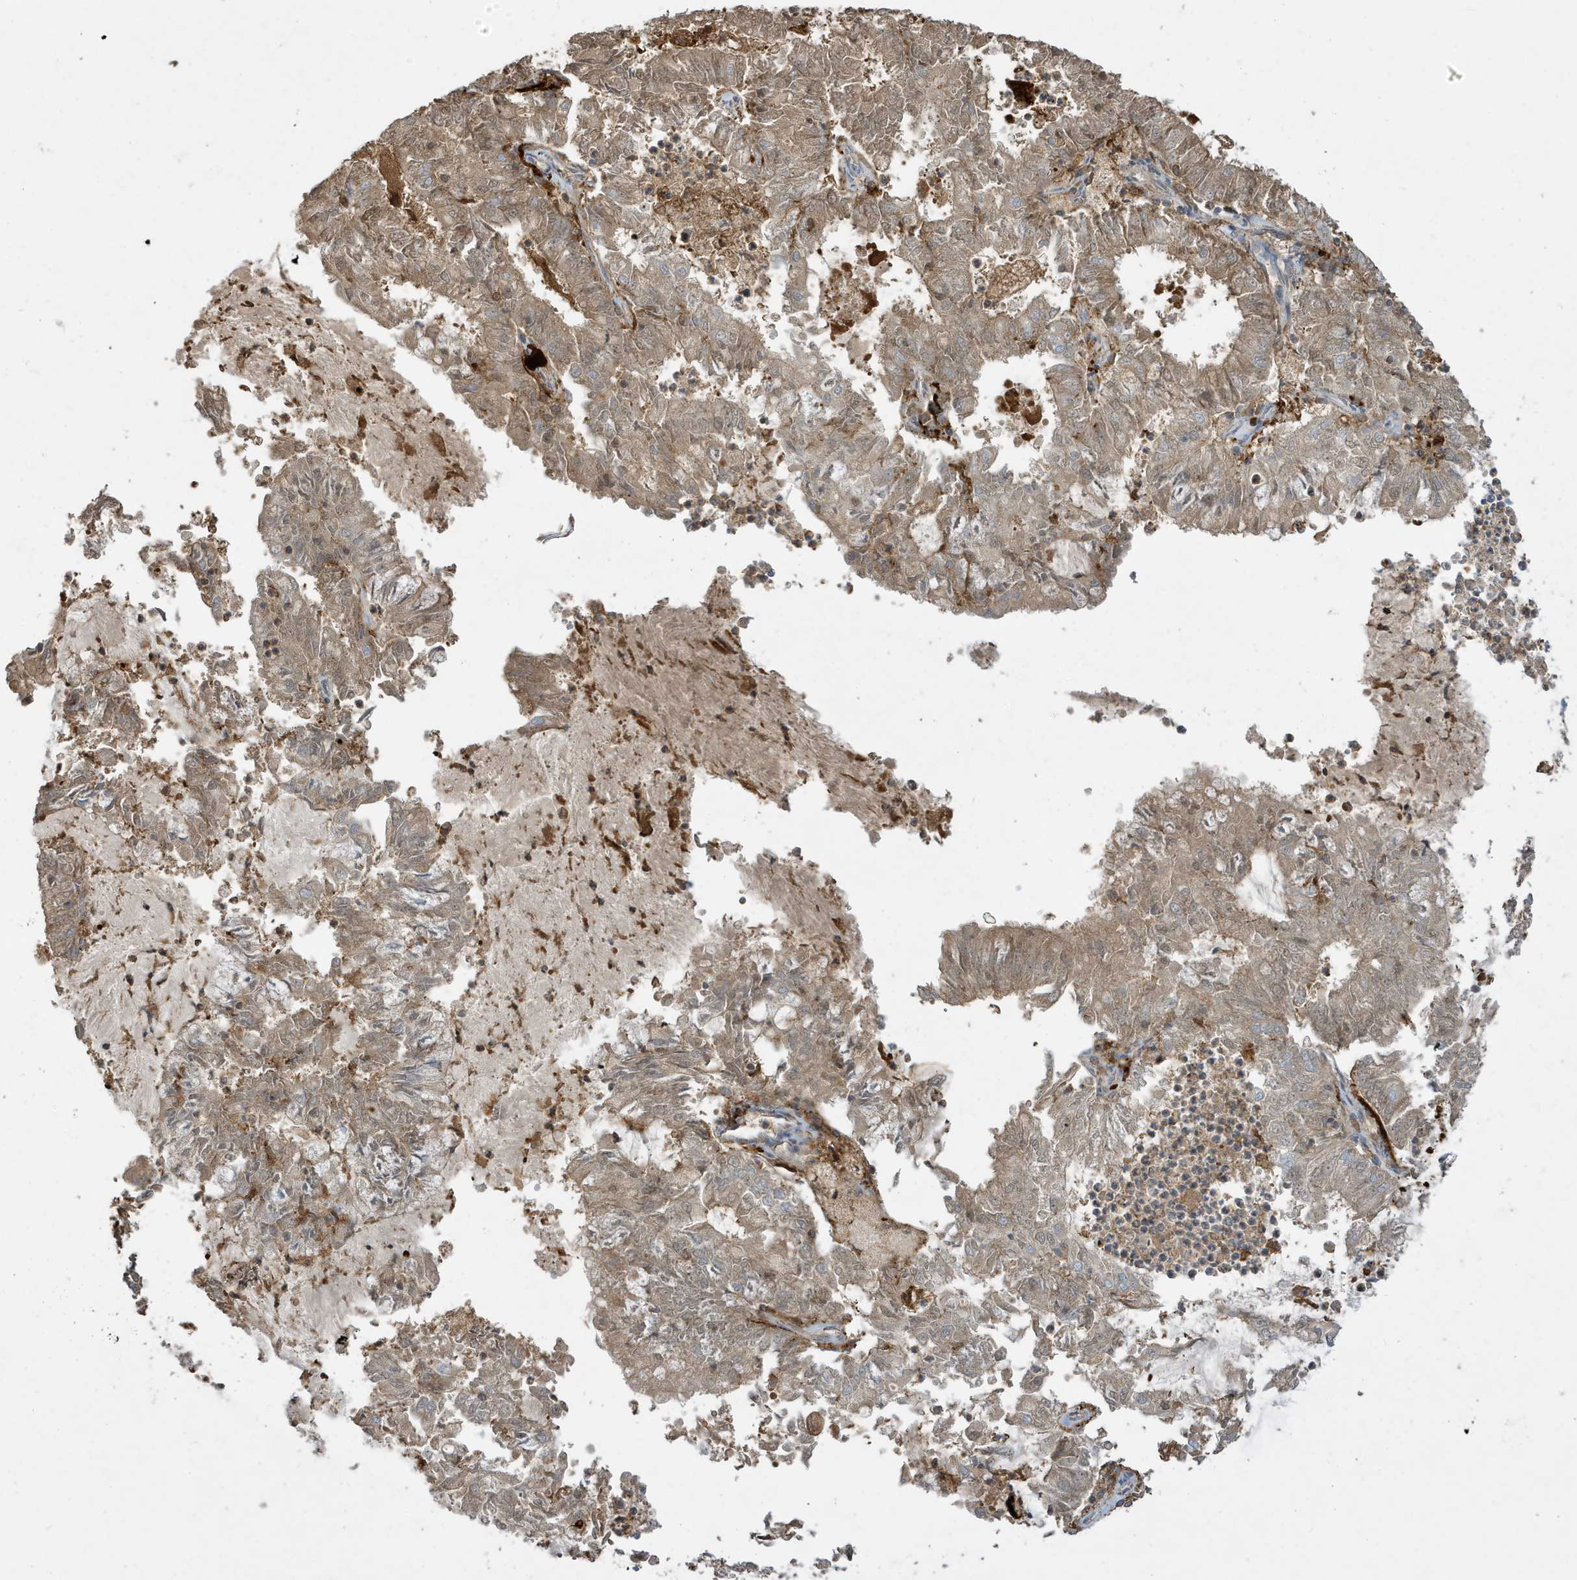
{"staining": {"intensity": "weak", "quantity": ">75%", "location": "cytoplasmic/membranous"}, "tissue": "endometrial cancer", "cell_type": "Tumor cells", "image_type": "cancer", "snomed": [{"axis": "morphology", "description": "Adenocarcinoma, NOS"}, {"axis": "topography", "description": "Endometrium"}], "caption": "A high-resolution image shows immunohistochemistry staining of endometrial cancer (adenocarcinoma), which shows weak cytoplasmic/membranous staining in approximately >75% of tumor cells.", "gene": "ABTB1", "patient": {"sex": "female", "age": 57}}